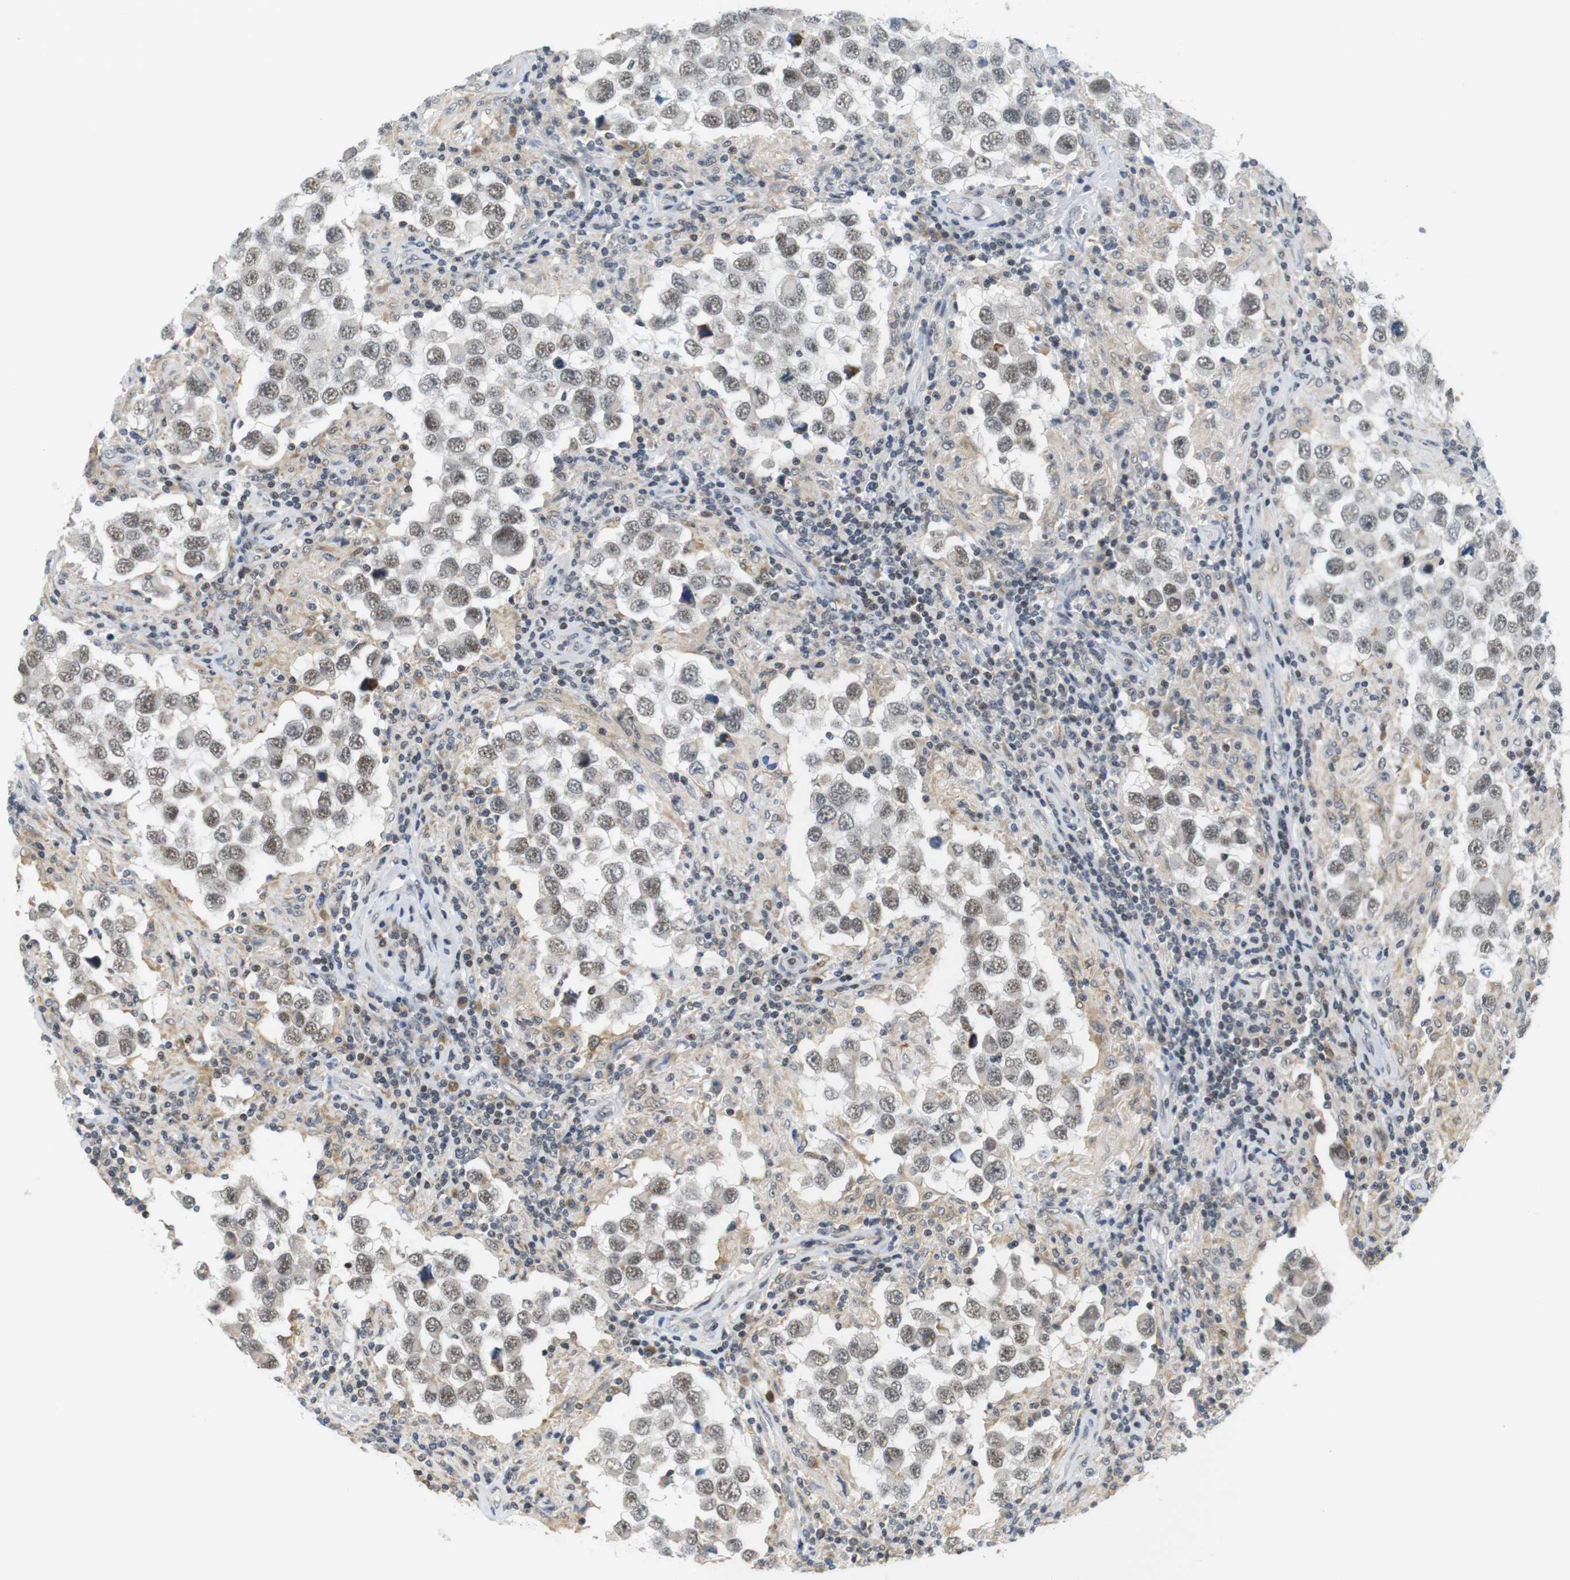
{"staining": {"intensity": "weak", "quantity": ">75%", "location": "nuclear"}, "tissue": "testis cancer", "cell_type": "Tumor cells", "image_type": "cancer", "snomed": [{"axis": "morphology", "description": "Carcinoma, Embryonal, NOS"}, {"axis": "topography", "description": "Testis"}], "caption": "This image exhibits immunohistochemistry (IHC) staining of human testis cancer, with low weak nuclear staining in about >75% of tumor cells.", "gene": "BRD4", "patient": {"sex": "male", "age": 21}}